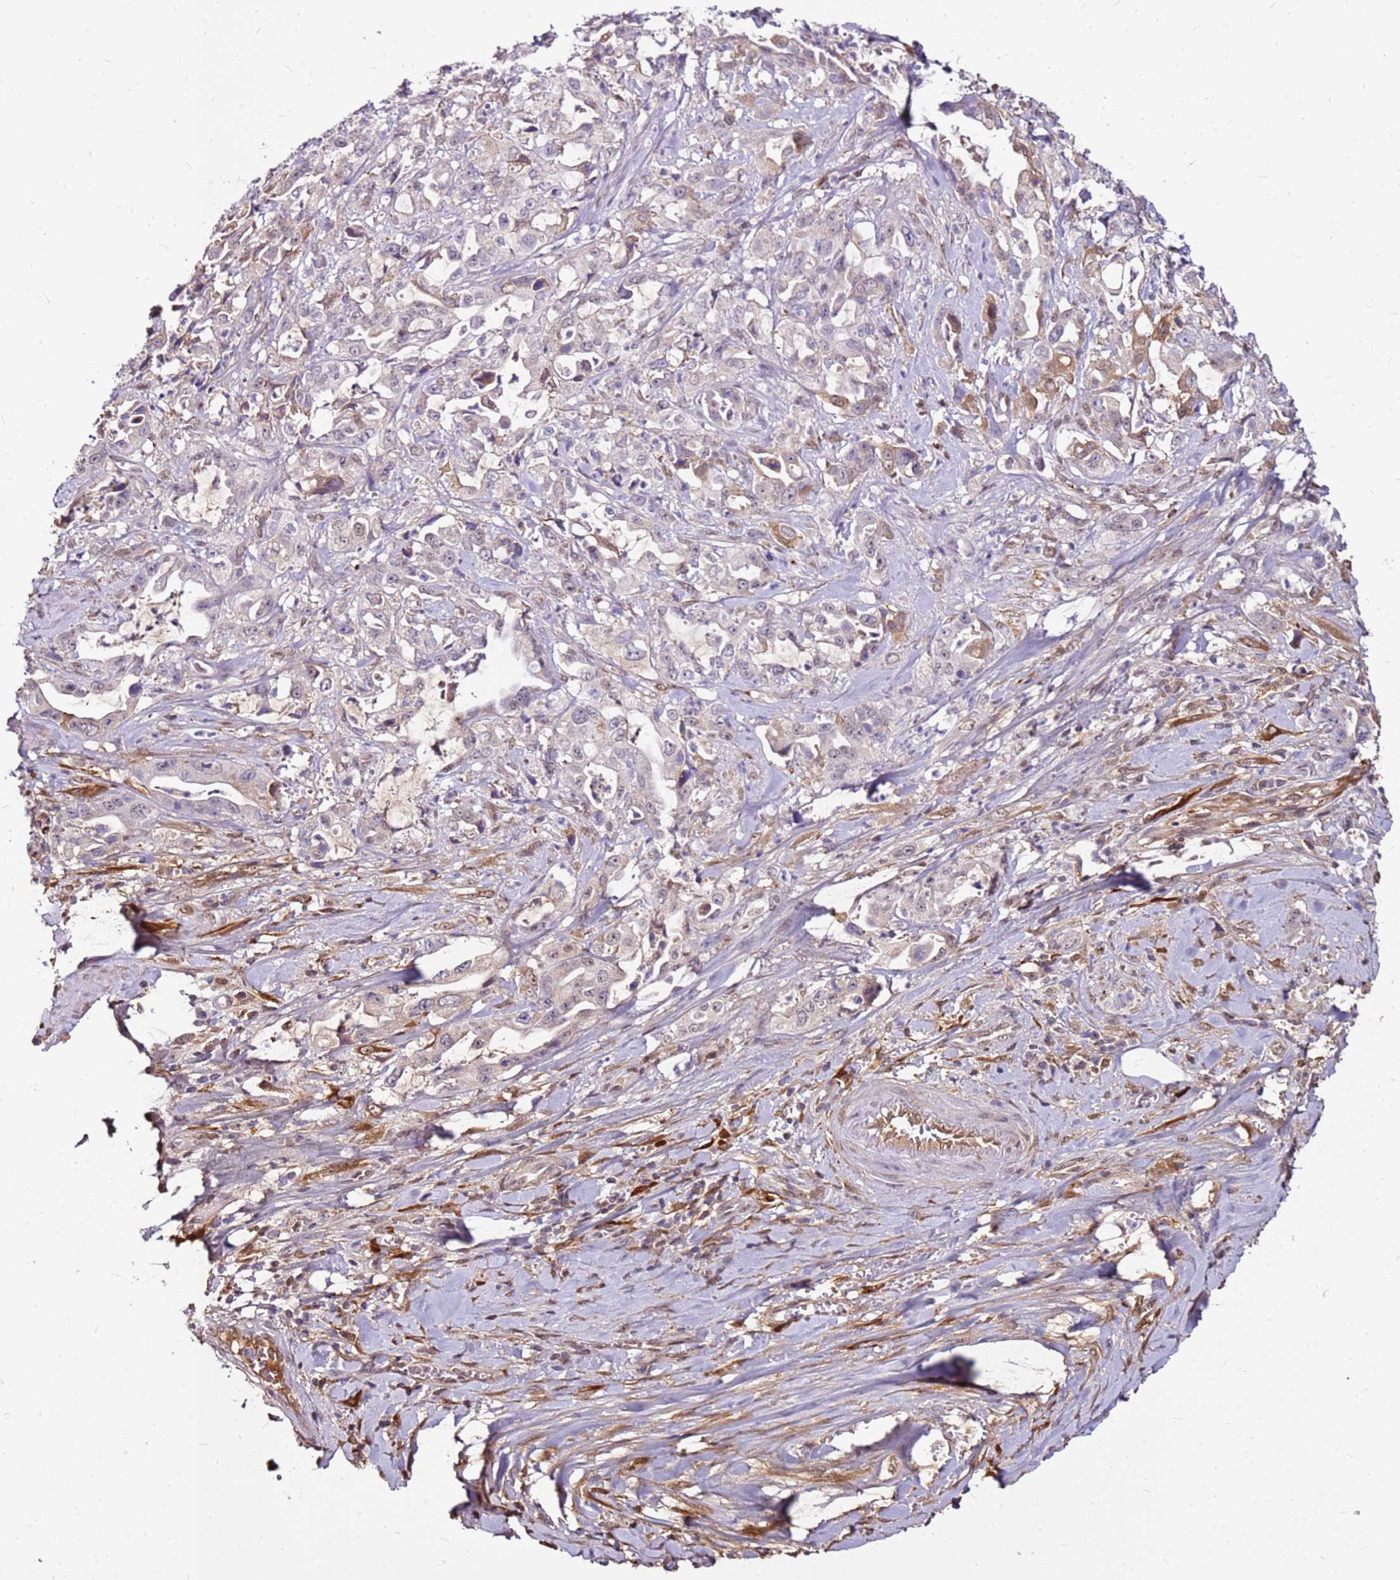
{"staining": {"intensity": "negative", "quantity": "none", "location": "none"}, "tissue": "pancreatic cancer", "cell_type": "Tumor cells", "image_type": "cancer", "snomed": [{"axis": "morphology", "description": "Adenocarcinoma, NOS"}, {"axis": "topography", "description": "Pancreas"}], "caption": "Photomicrograph shows no protein positivity in tumor cells of pancreatic cancer tissue.", "gene": "ALDH1A3", "patient": {"sex": "female", "age": 61}}